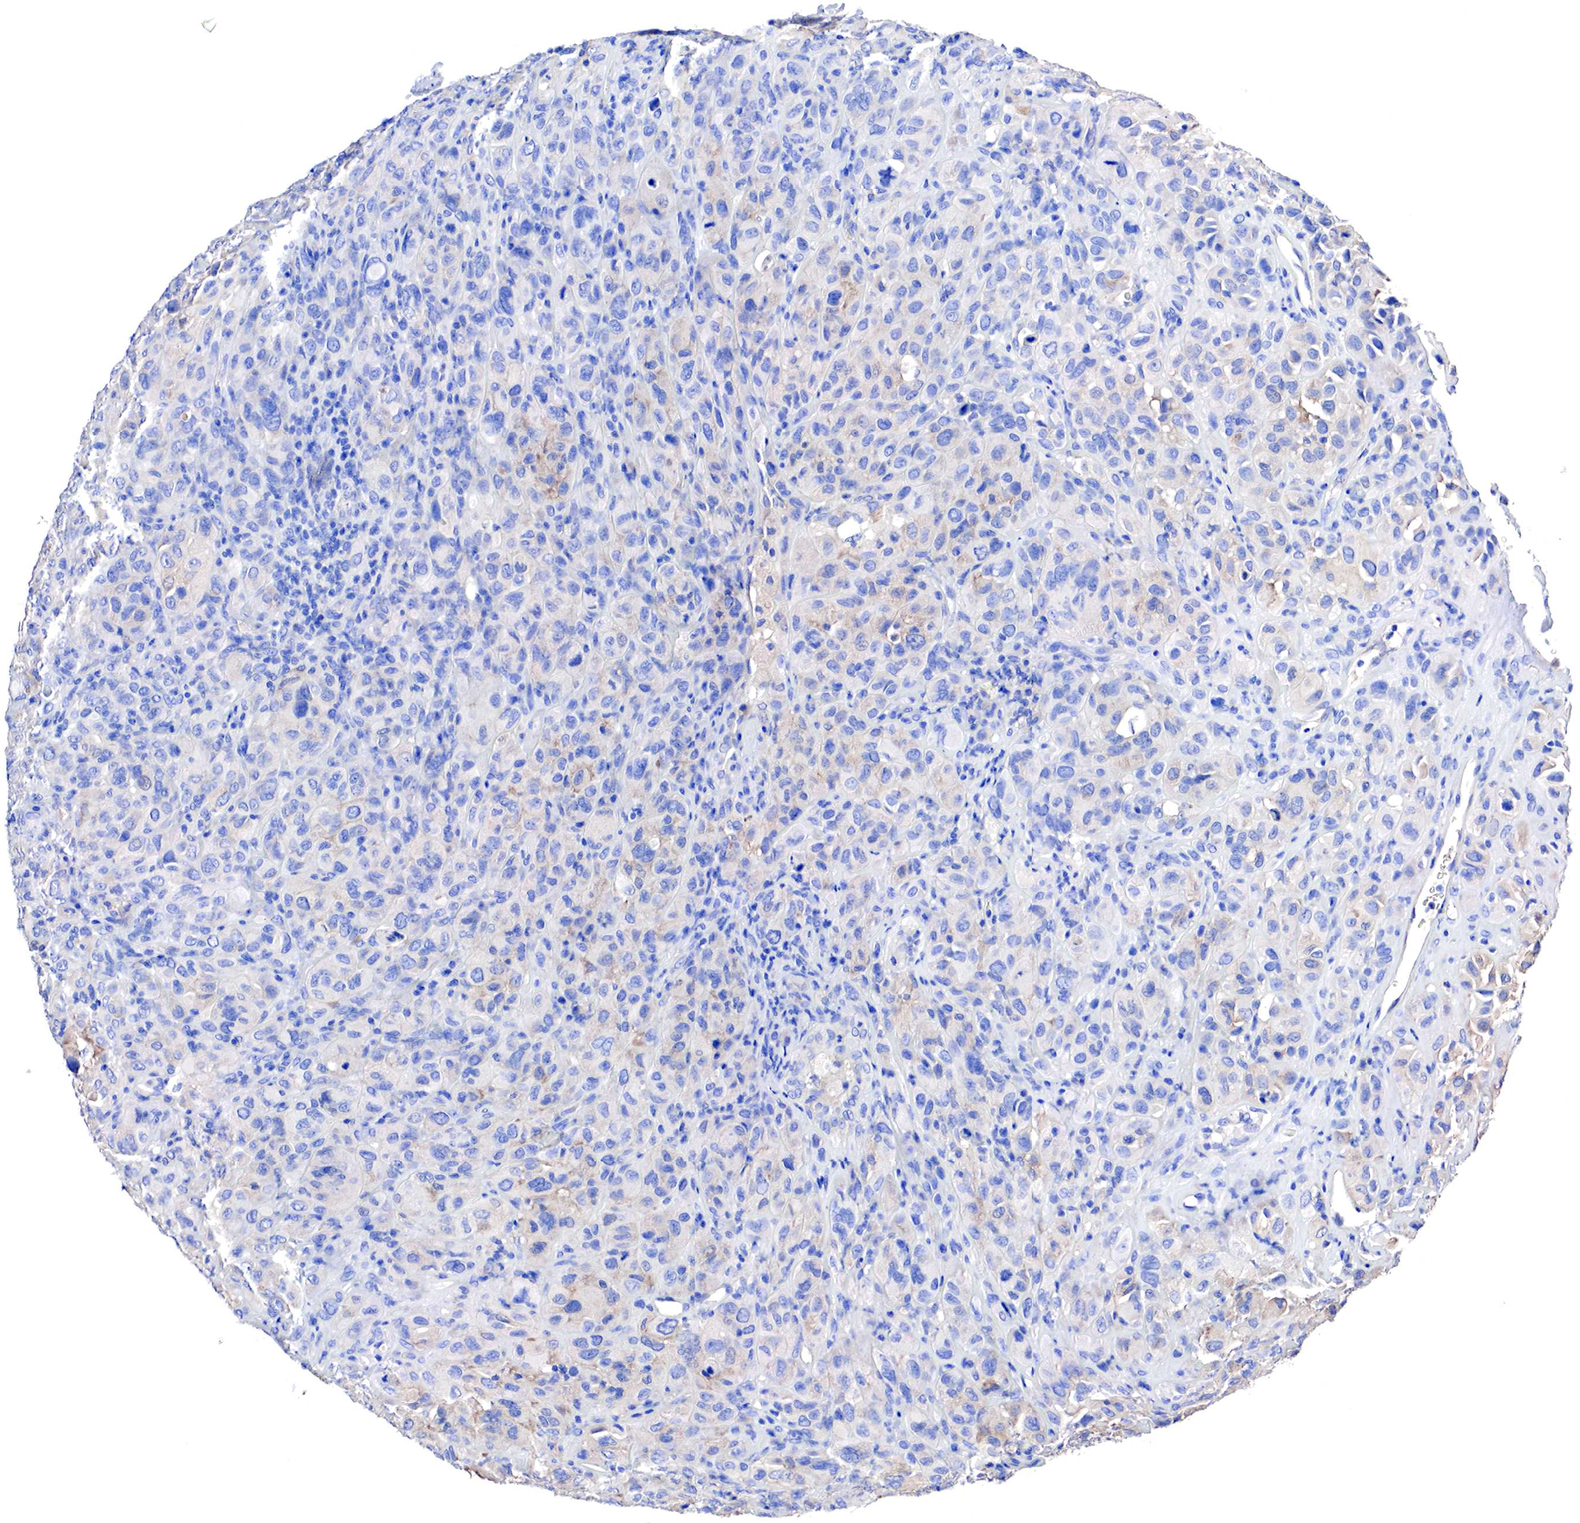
{"staining": {"intensity": "weak", "quantity": "<25%", "location": "cytoplasmic/membranous"}, "tissue": "melanoma", "cell_type": "Tumor cells", "image_type": "cancer", "snomed": [{"axis": "morphology", "description": "Malignant melanoma, Metastatic site"}, {"axis": "topography", "description": "Skin"}], "caption": "A high-resolution photomicrograph shows immunohistochemistry (IHC) staining of melanoma, which shows no significant staining in tumor cells.", "gene": "RDX", "patient": {"sex": "male", "age": 32}}